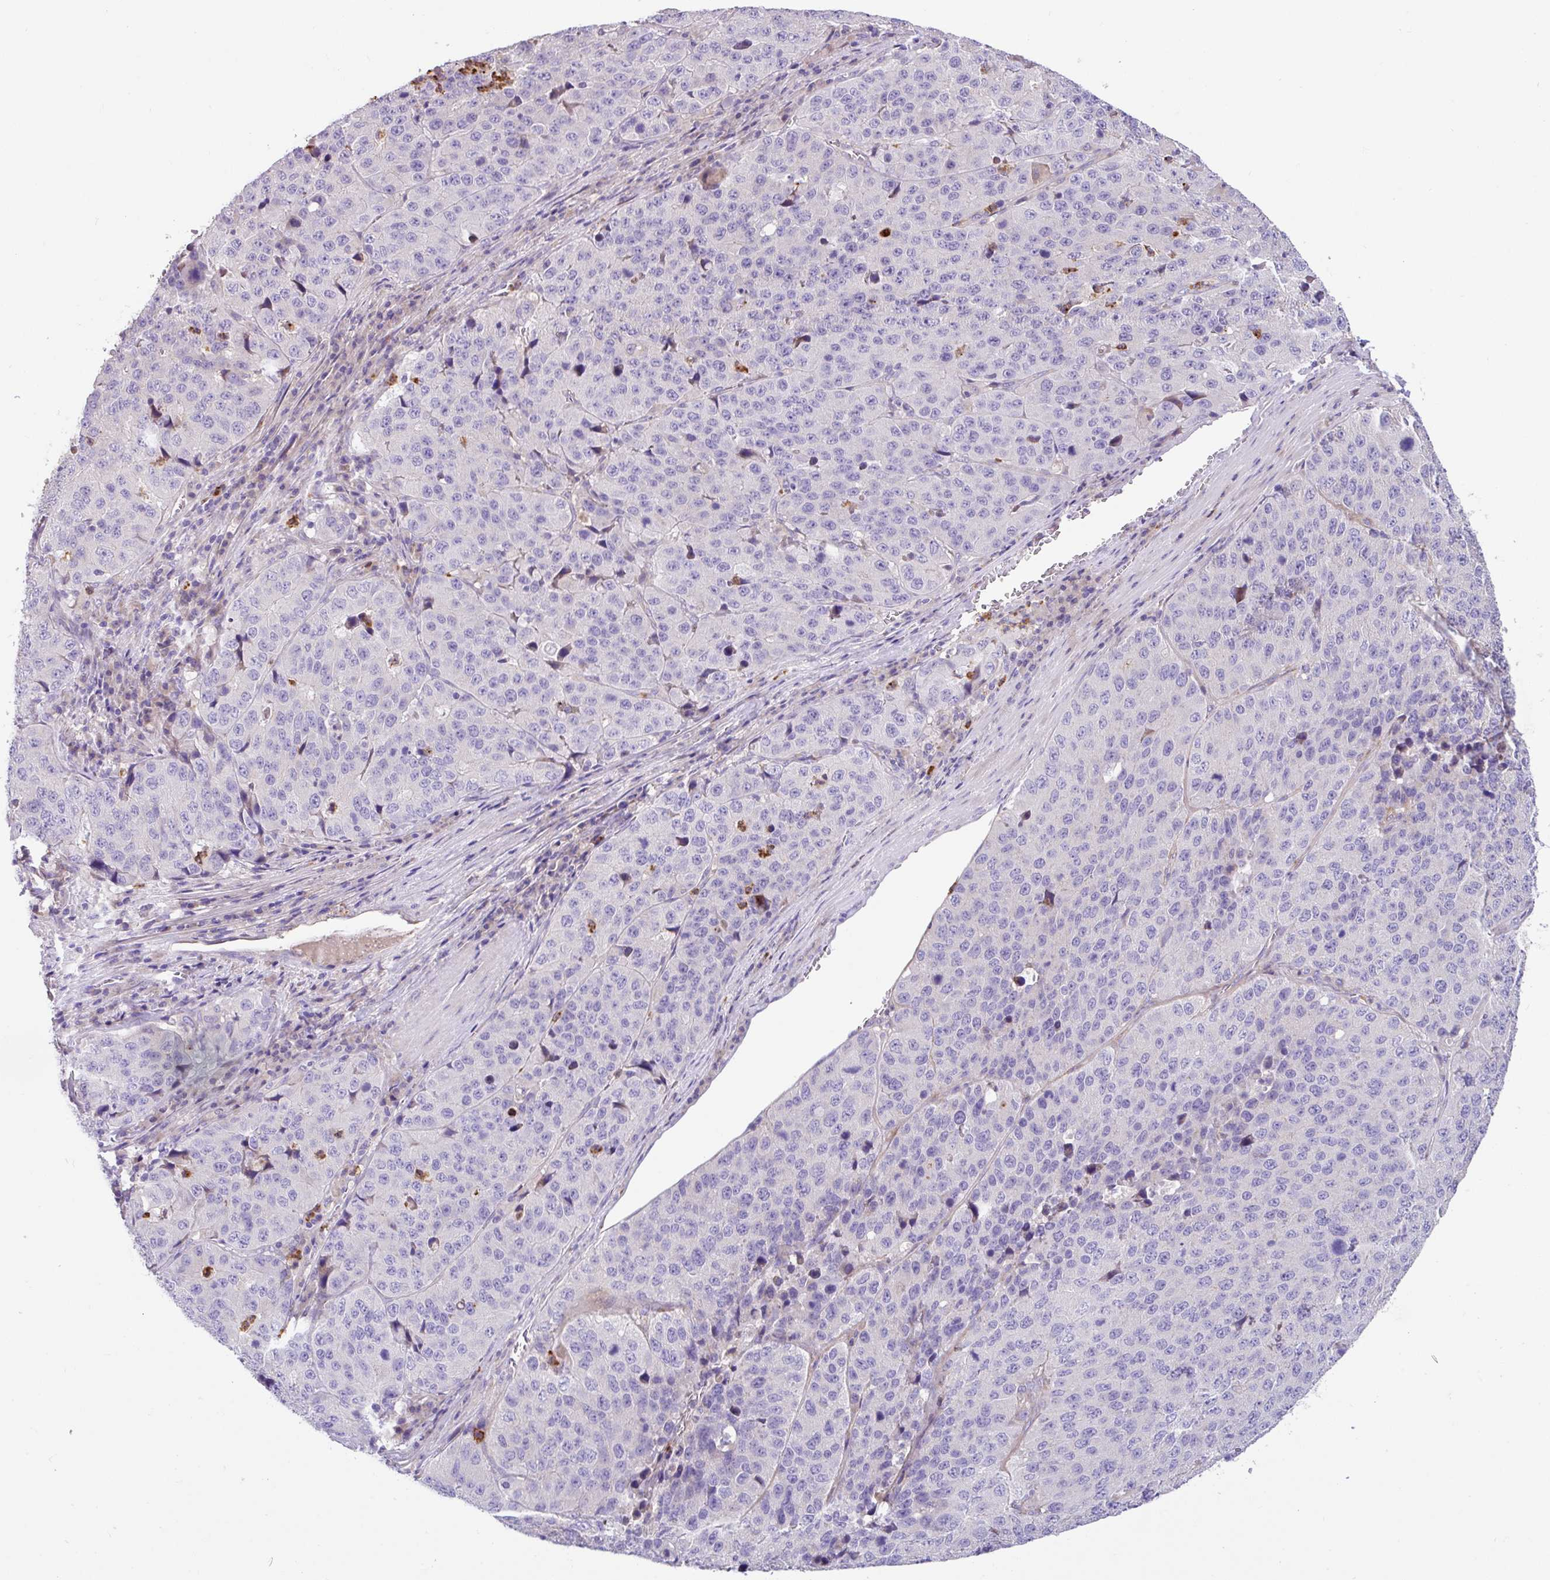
{"staining": {"intensity": "negative", "quantity": "none", "location": "none"}, "tissue": "stomach cancer", "cell_type": "Tumor cells", "image_type": "cancer", "snomed": [{"axis": "morphology", "description": "Adenocarcinoma, NOS"}, {"axis": "topography", "description": "Stomach"}], "caption": "The micrograph exhibits no staining of tumor cells in stomach cancer.", "gene": "CRISP3", "patient": {"sex": "male", "age": 71}}